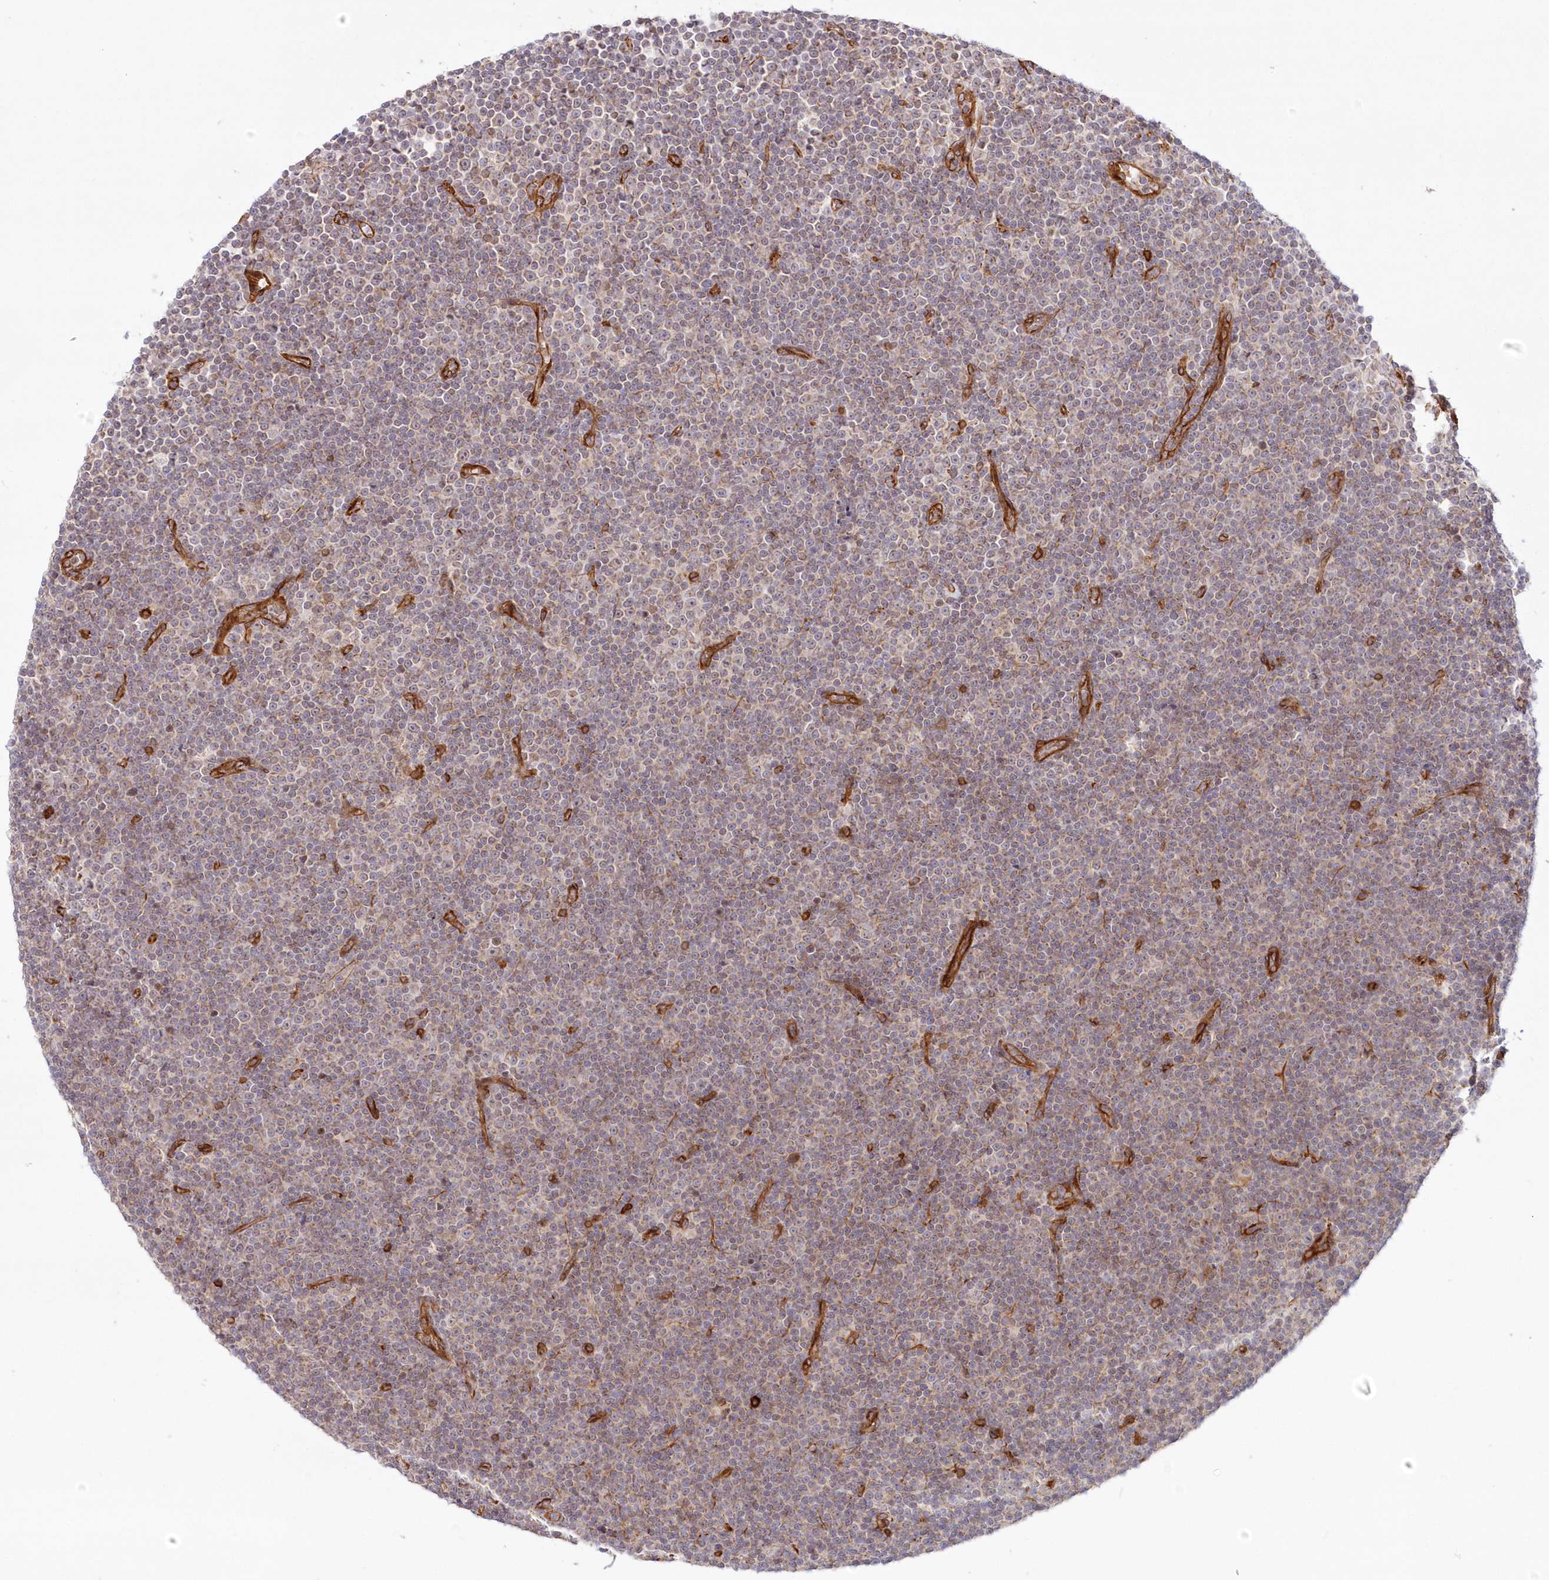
{"staining": {"intensity": "negative", "quantity": "none", "location": "none"}, "tissue": "lymphoma", "cell_type": "Tumor cells", "image_type": "cancer", "snomed": [{"axis": "morphology", "description": "Malignant lymphoma, non-Hodgkin's type, Low grade"}, {"axis": "topography", "description": "Lymph node"}], "caption": "This is an immunohistochemistry (IHC) histopathology image of human malignant lymphoma, non-Hodgkin's type (low-grade). There is no expression in tumor cells.", "gene": "AFAP1L2", "patient": {"sex": "female", "age": 67}}